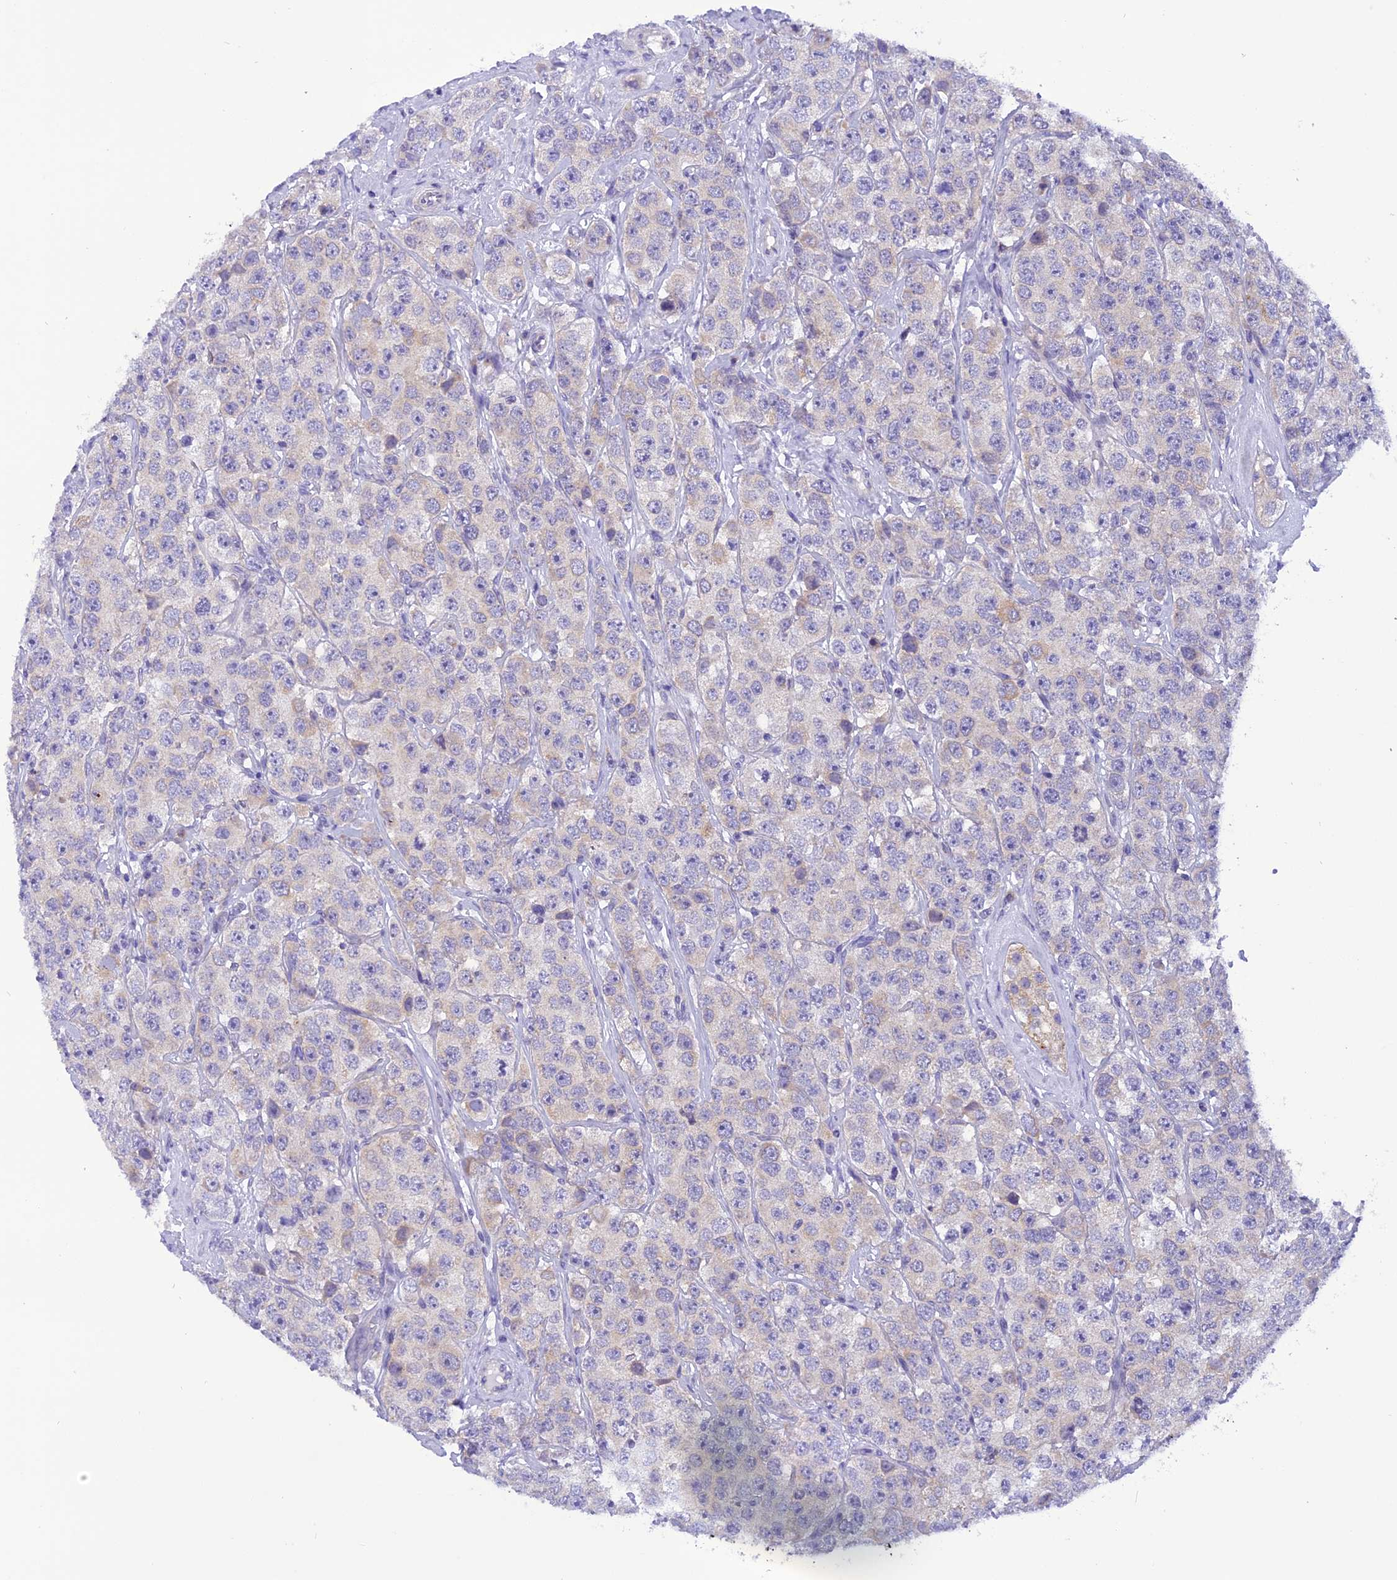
{"staining": {"intensity": "negative", "quantity": "none", "location": "none"}, "tissue": "testis cancer", "cell_type": "Tumor cells", "image_type": "cancer", "snomed": [{"axis": "morphology", "description": "Seminoma, NOS"}, {"axis": "topography", "description": "Testis"}], "caption": "Human testis cancer stained for a protein using immunohistochemistry (IHC) demonstrates no expression in tumor cells.", "gene": "TRIM3", "patient": {"sex": "male", "age": 28}}